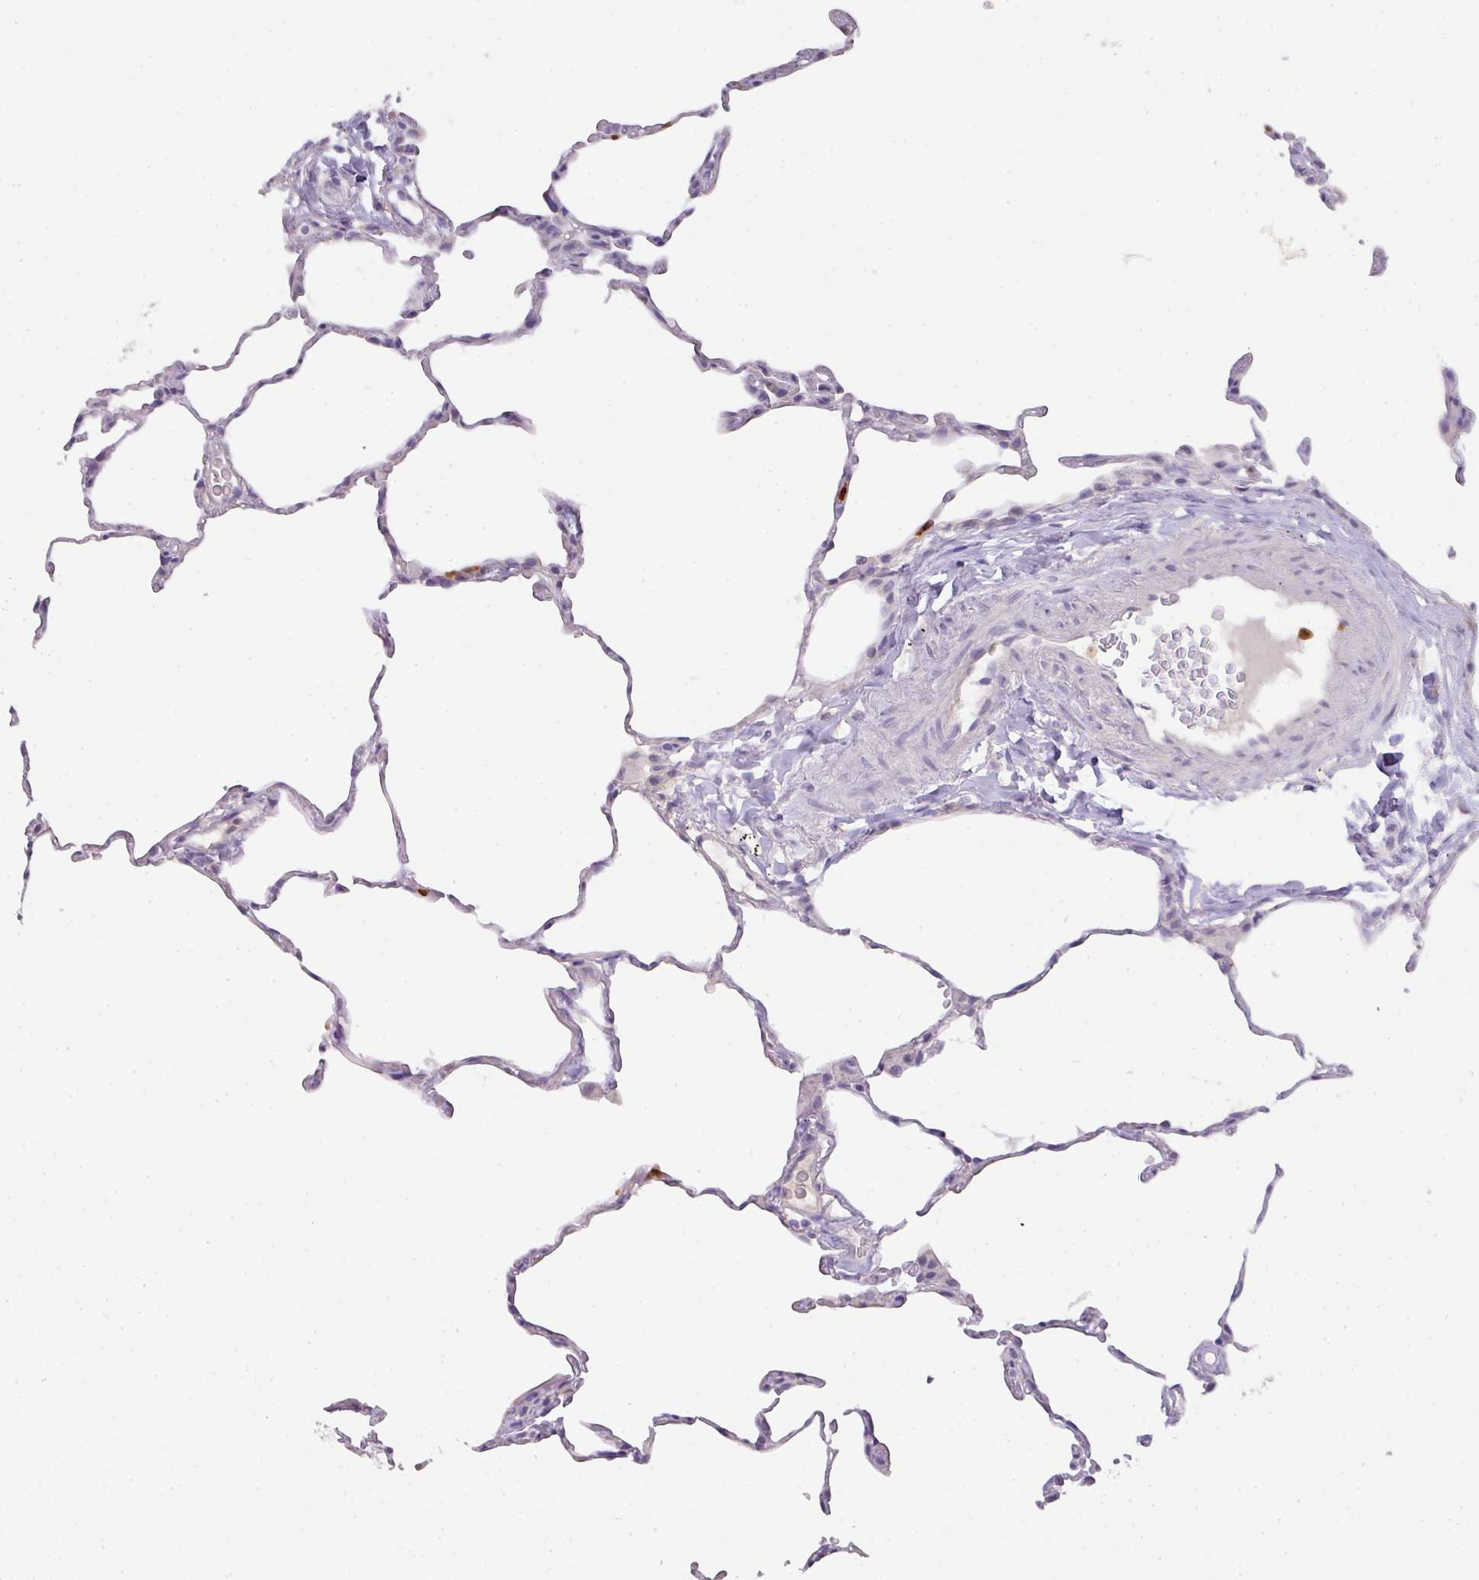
{"staining": {"intensity": "negative", "quantity": "none", "location": "none"}, "tissue": "lung", "cell_type": "Alveolar cells", "image_type": "normal", "snomed": [{"axis": "morphology", "description": "Normal tissue, NOS"}, {"axis": "topography", "description": "Lung"}], "caption": "IHC image of unremarkable lung: lung stained with DAB (3,3'-diaminobenzidine) shows no significant protein expression in alveolar cells.", "gene": "HHEX", "patient": {"sex": "female", "age": 57}}